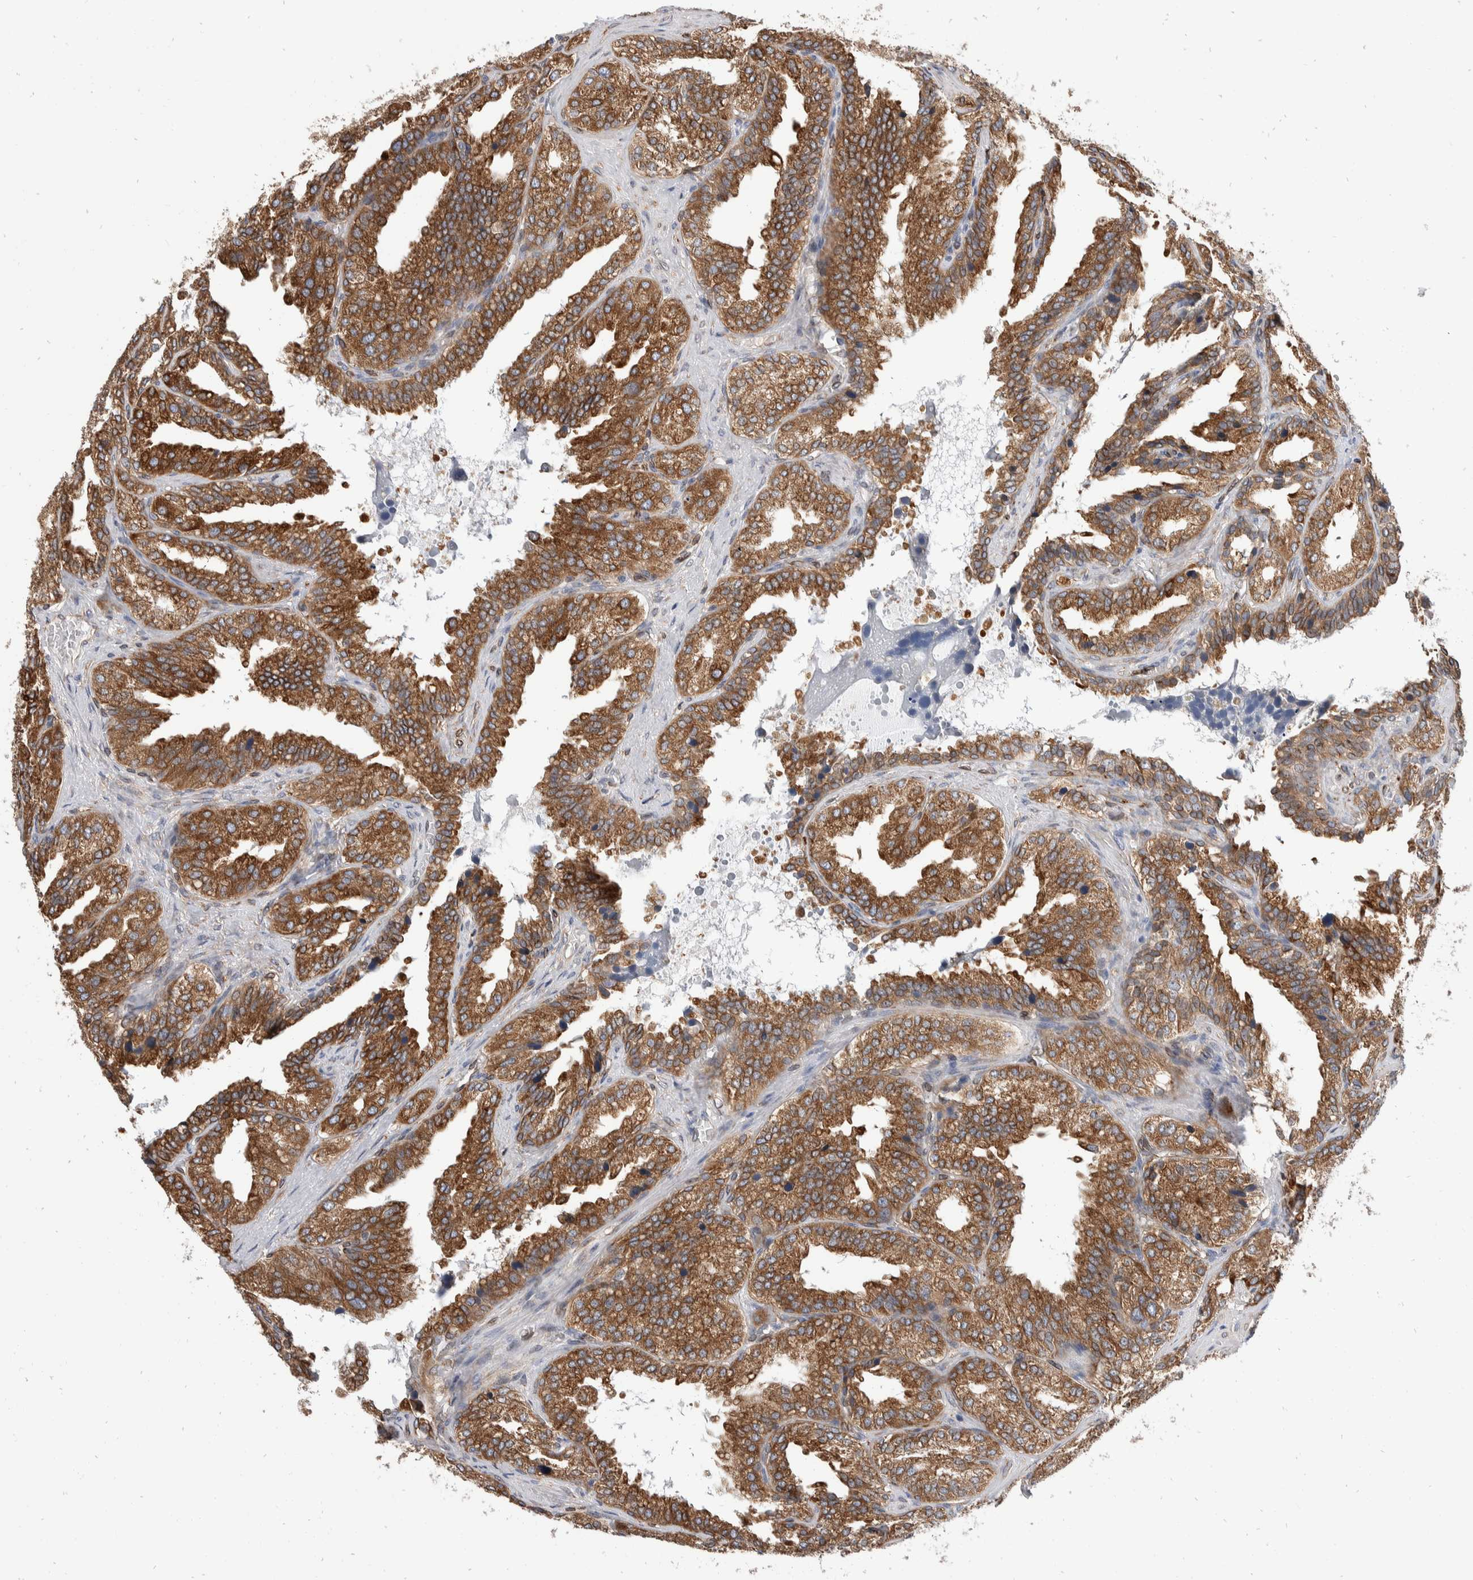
{"staining": {"intensity": "strong", "quantity": ">75%", "location": "cytoplasmic/membranous"}, "tissue": "seminal vesicle", "cell_type": "Glandular cells", "image_type": "normal", "snomed": [{"axis": "morphology", "description": "Normal tissue, NOS"}, {"axis": "topography", "description": "Prostate"}, {"axis": "topography", "description": "Seminal veicle"}], "caption": "DAB immunohistochemical staining of unremarkable human seminal vesicle shows strong cytoplasmic/membranous protein staining in about >75% of glandular cells. (Brightfield microscopy of DAB IHC at high magnification).", "gene": "TMEM245", "patient": {"sex": "male", "age": 51}}